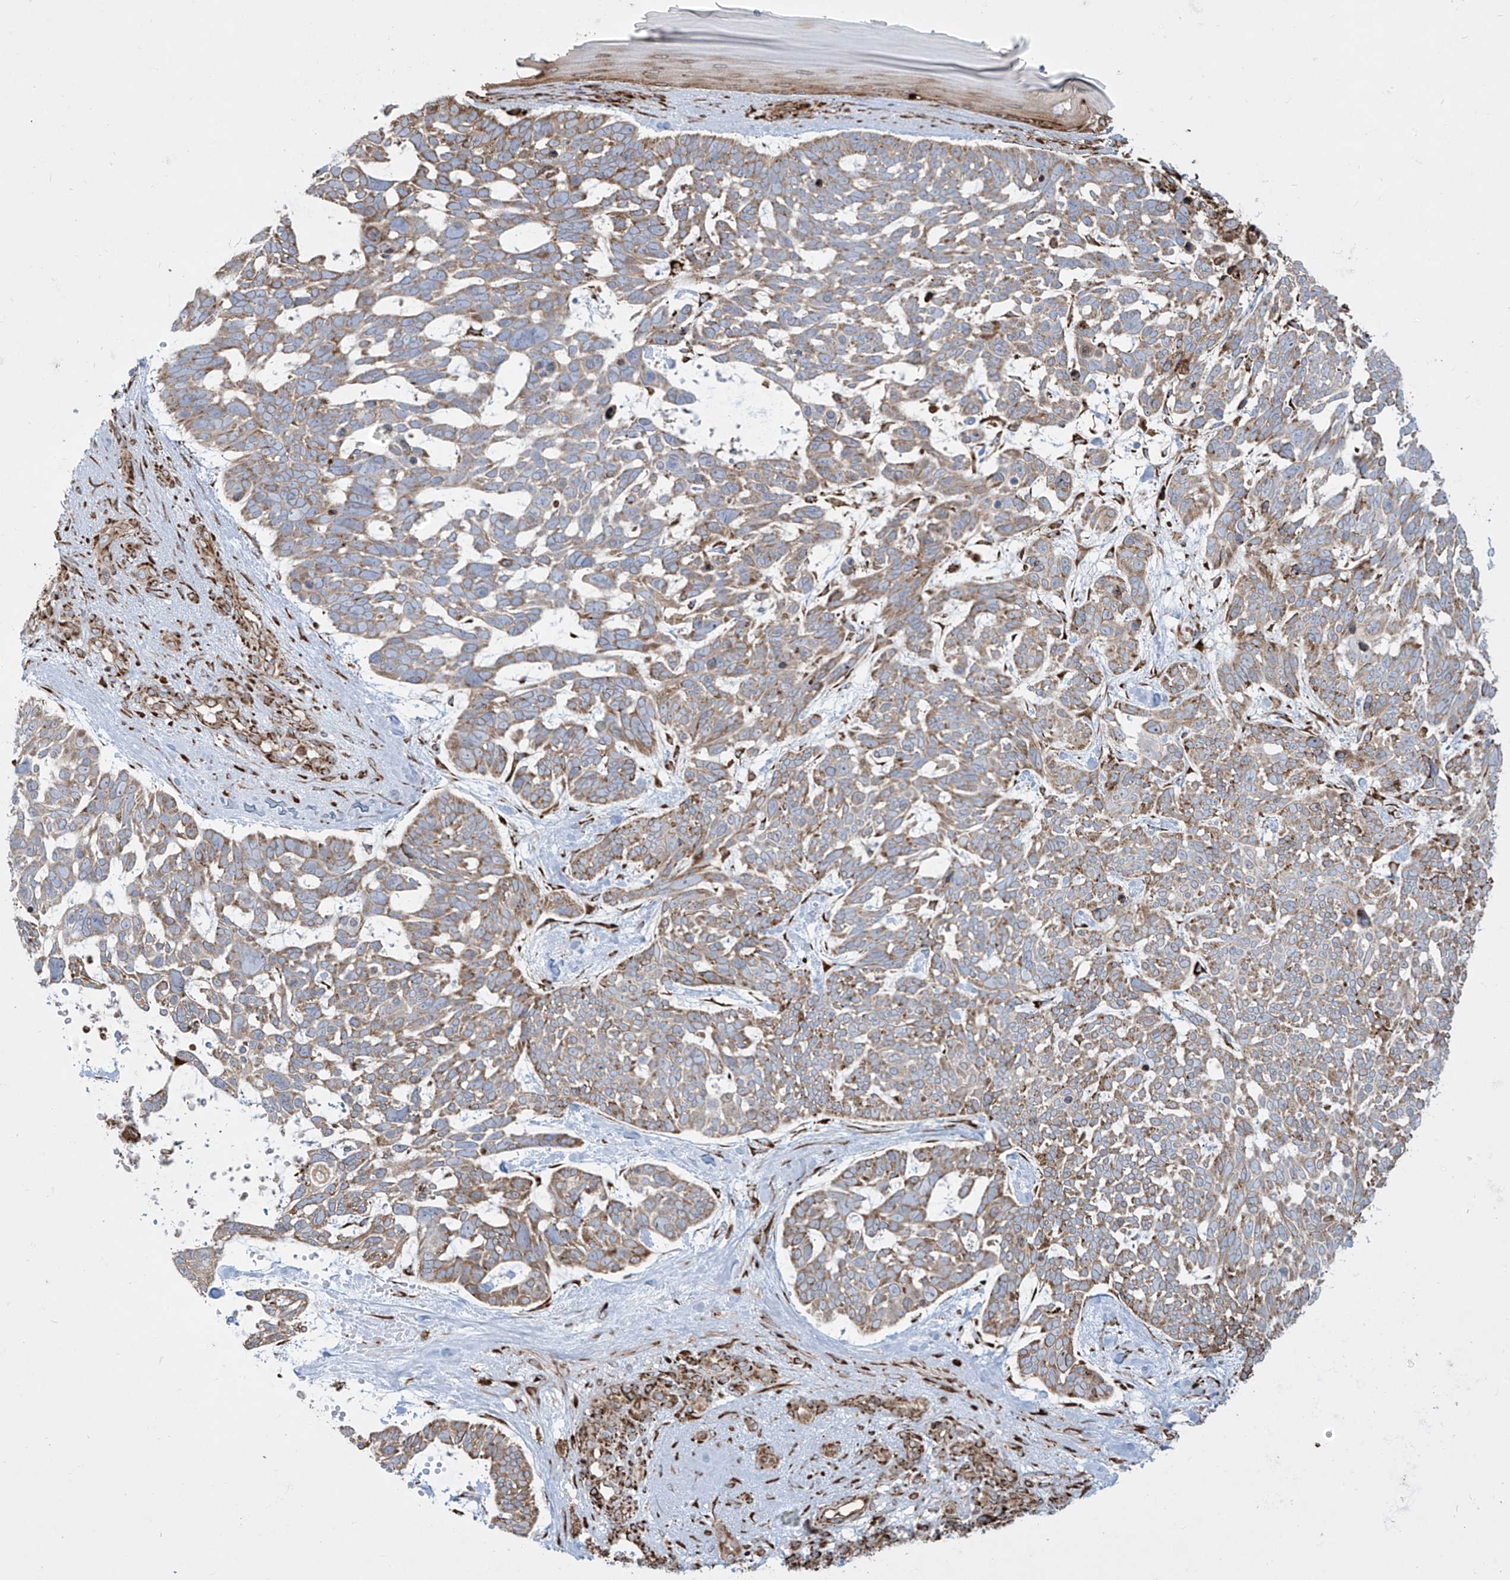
{"staining": {"intensity": "moderate", "quantity": ">75%", "location": "cytoplasmic/membranous"}, "tissue": "skin cancer", "cell_type": "Tumor cells", "image_type": "cancer", "snomed": [{"axis": "morphology", "description": "Basal cell carcinoma"}, {"axis": "topography", "description": "Skin"}], "caption": "Tumor cells show moderate cytoplasmic/membranous expression in about >75% of cells in skin cancer.", "gene": "MX1", "patient": {"sex": "male", "age": 88}}